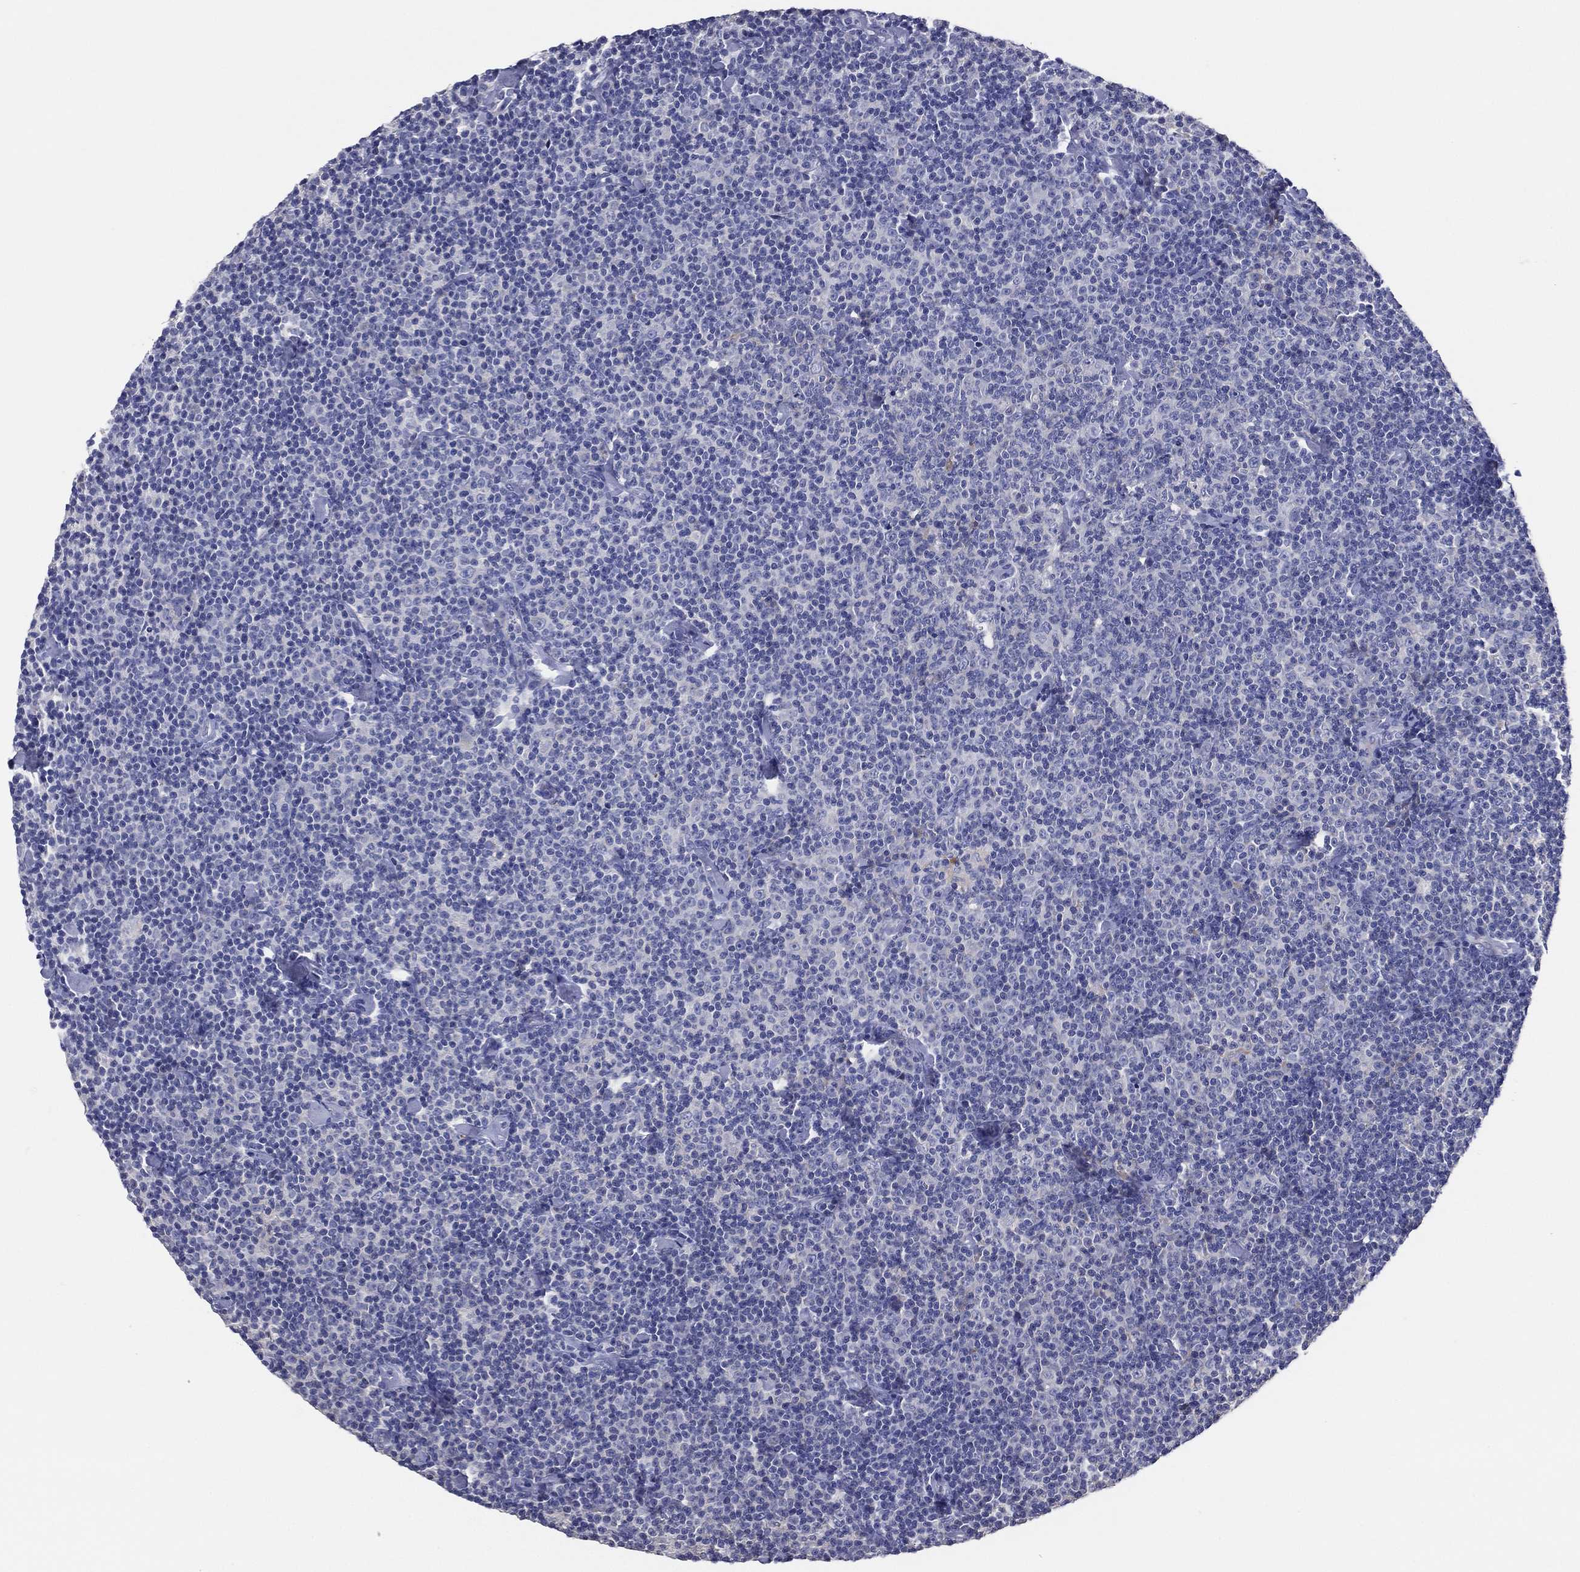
{"staining": {"intensity": "negative", "quantity": "none", "location": "none"}, "tissue": "lymphoma", "cell_type": "Tumor cells", "image_type": "cancer", "snomed": [{"axis": "morphology", "description": "Malignant lymphoma, non-Hodgkin's type, Low grade"}, {"axis": "topography", "description": "Lymph node"}], "caption": "Tumor cells are negative for brown protein staining in low-grade malignant lymphoma, non-Hodgkin's type. (Brightfield microscopy of DAB immunohistochemistry at high magnification).", "gene": "TFAP2A", "patient": {"sex": "male", "age": 81}}